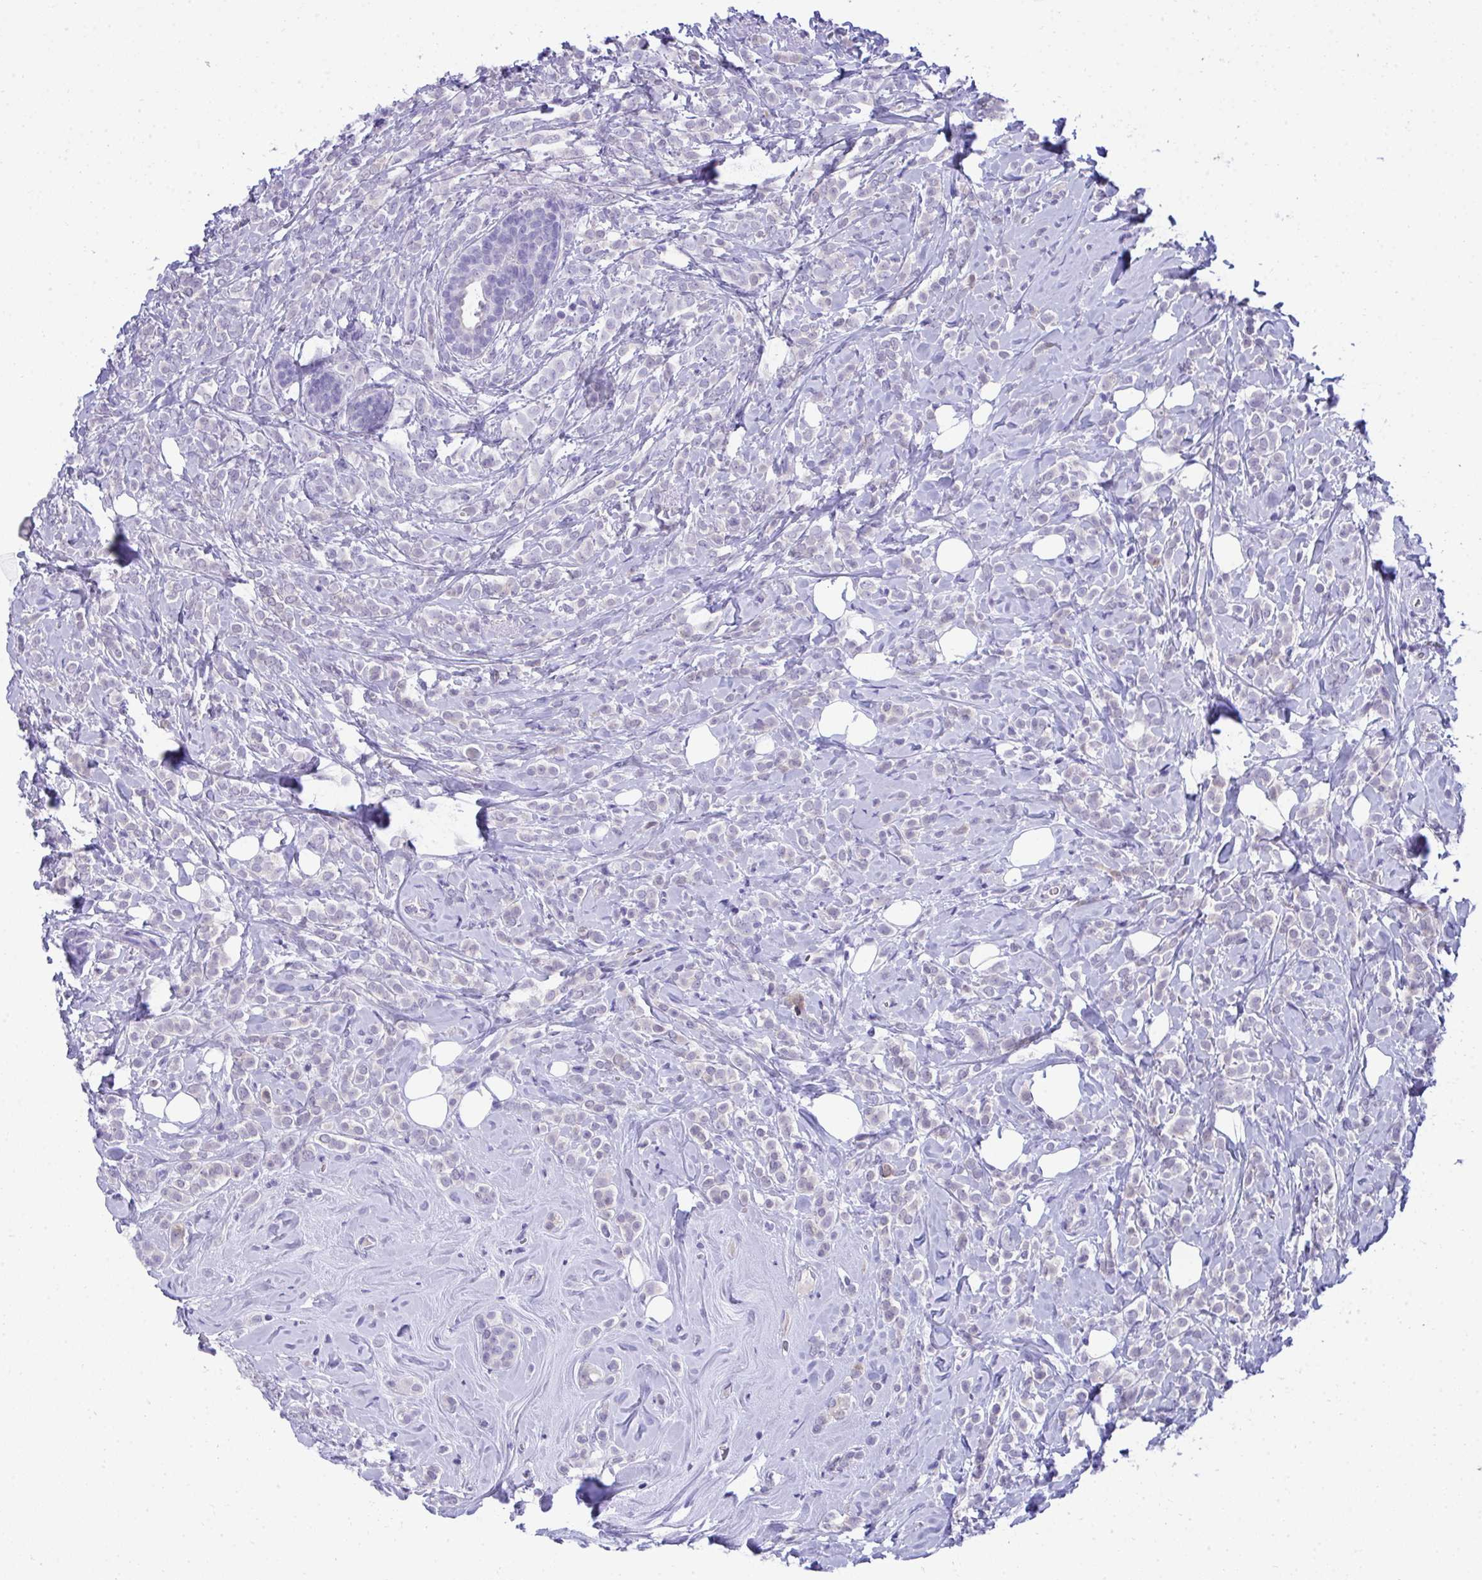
{"staining": {"intensity": "negative", "quantity": "none", "location": "none"}, "tissue": "breast cancer", "cell_type": "Tumor cells", "image_type": "cancer", "snomed": [{"axis": "morphology", "description": "Lobular carcinoma"}, {"axis": "topography", "description": "Breast"}], "caption": "This is an immunohistochemistry photomicrograph of human breast lobular carcinoma. There is no staining in tumor cells.", "gene": "PGM2L1", "patient": {"sex": "female", "age": 49}}